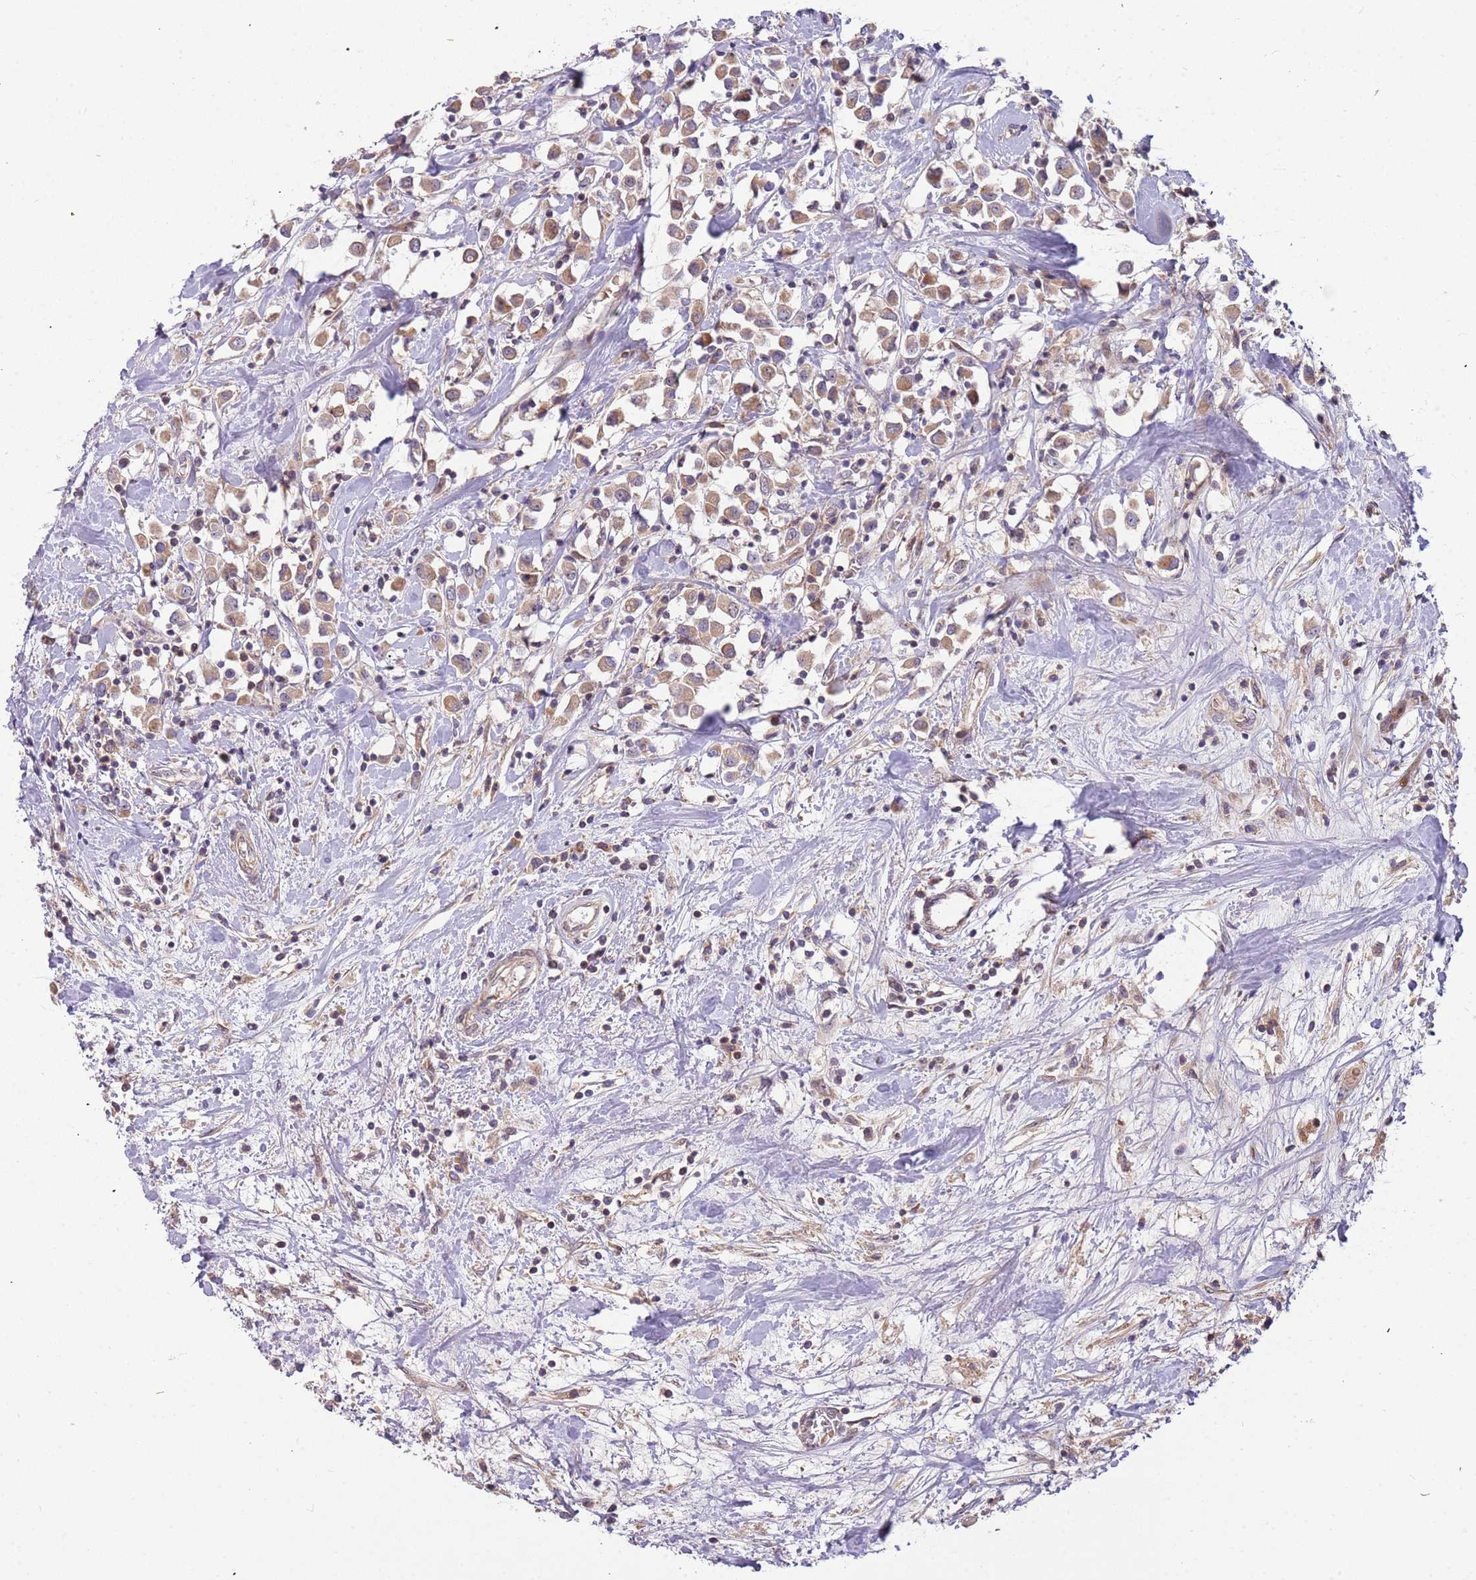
{"staining": {"intensity": "moderate", "quantity": ">75%", "location": "cytoplasmic/membranous"}, "tissue": "breast cancer", "cell_type": "Tumor cells", "image_type": "cancer", "snomed": [{"axis": "morphology", "description": "Duct carcinoma"}, {"axis": "topography", "description": "Breast"}], "caption": "A brown stain labels moderate cytoplasmic/membranous positivity of a protein in human breast infiltrating ductal carcinoma tumor cells.", "gene": "TRAPPC6B", "patient": {"sex": "female", "age": 61}}